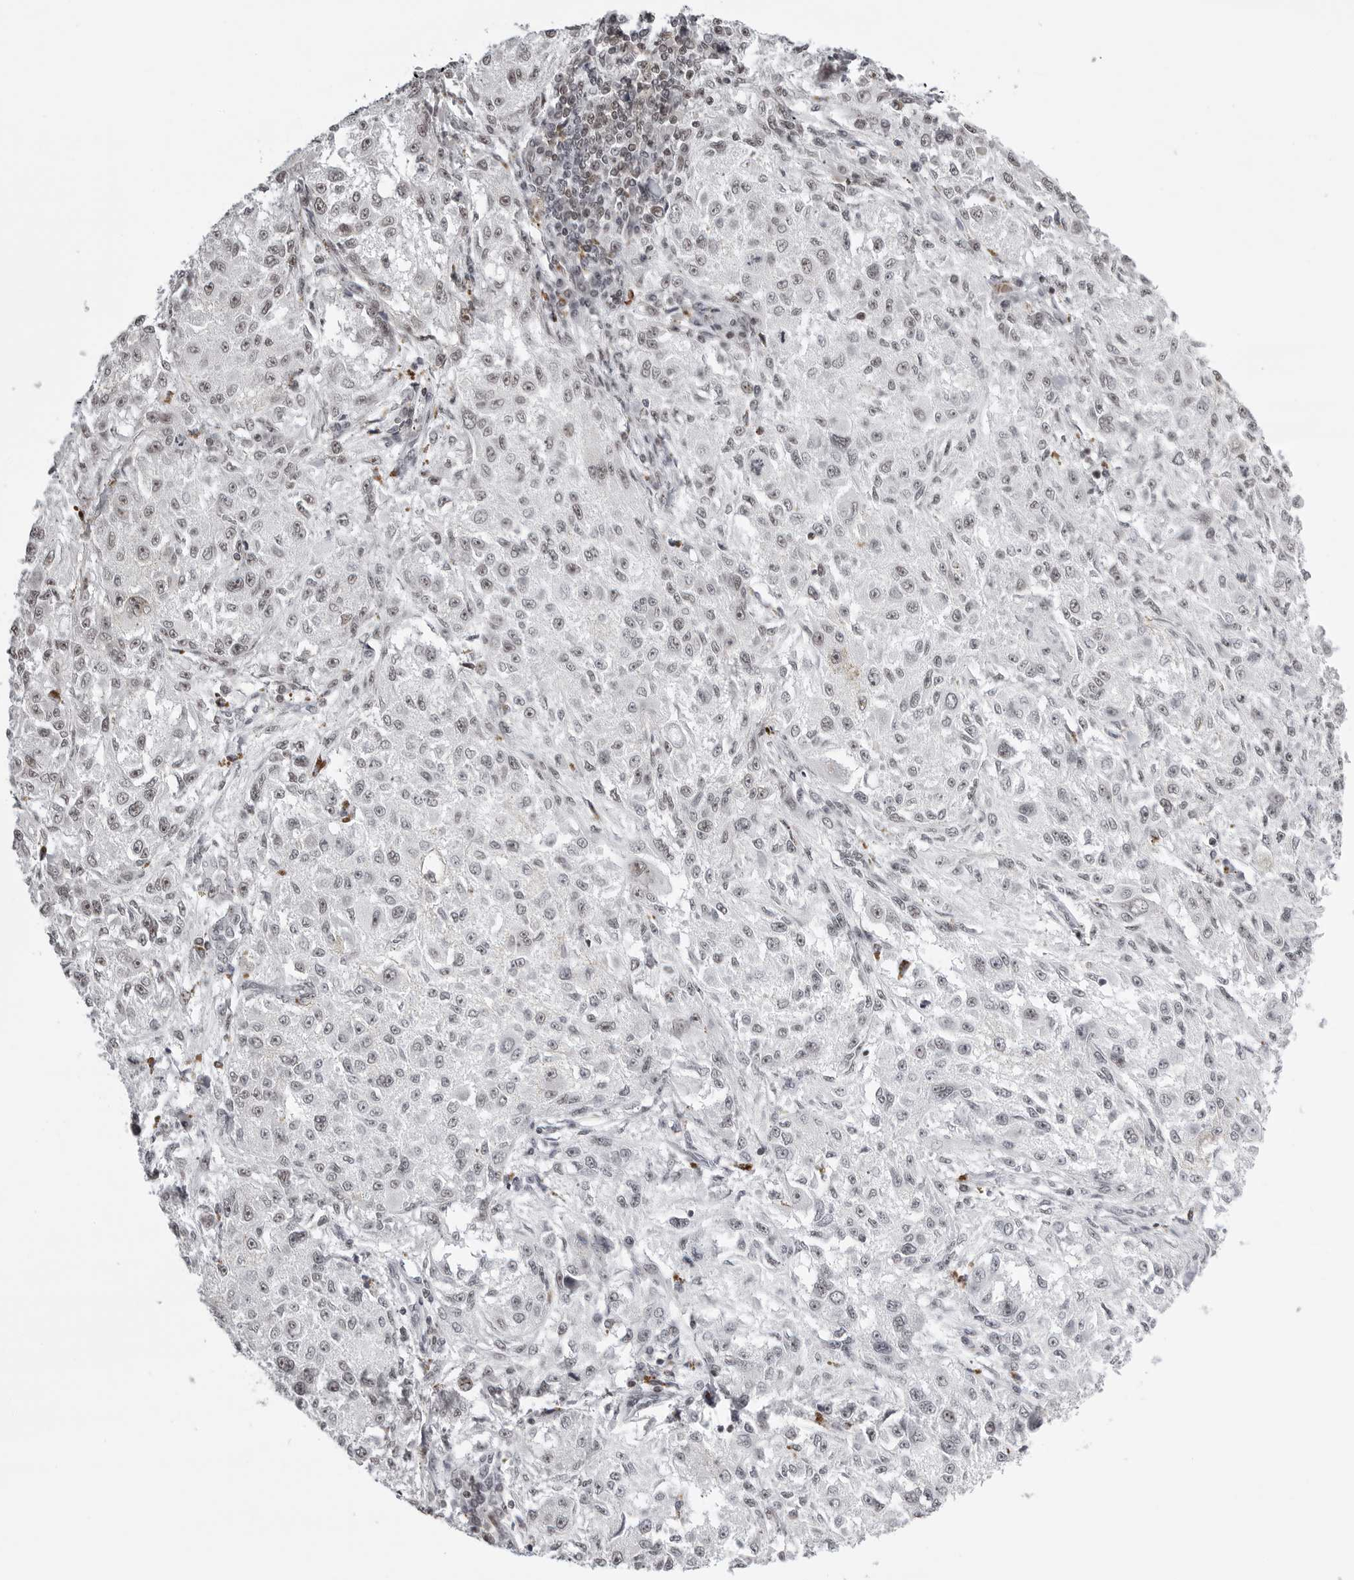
{"staining": {"intensity": "weak", "quantity": "<25%", "location": "nuclear"}, "tissue": "melanoma", "cell_type": "Tumor cells", "image_type": "cancer", "snomed": [{"axis": "morphology", "description": "Necrosis, NOS"}, {"axis": "morphology", "description": "Malignant melanoma, NOS"}, {"axis": "topography", "description": "Skin"}], "caption": "There is no significant staining in tumor cells of malignant melanoma. (Immunohistochemistry (ihc), brightfield microscopy, high magnification).", "gene": "WRAP53", "patient": {"sex": "female", "age": 87}}